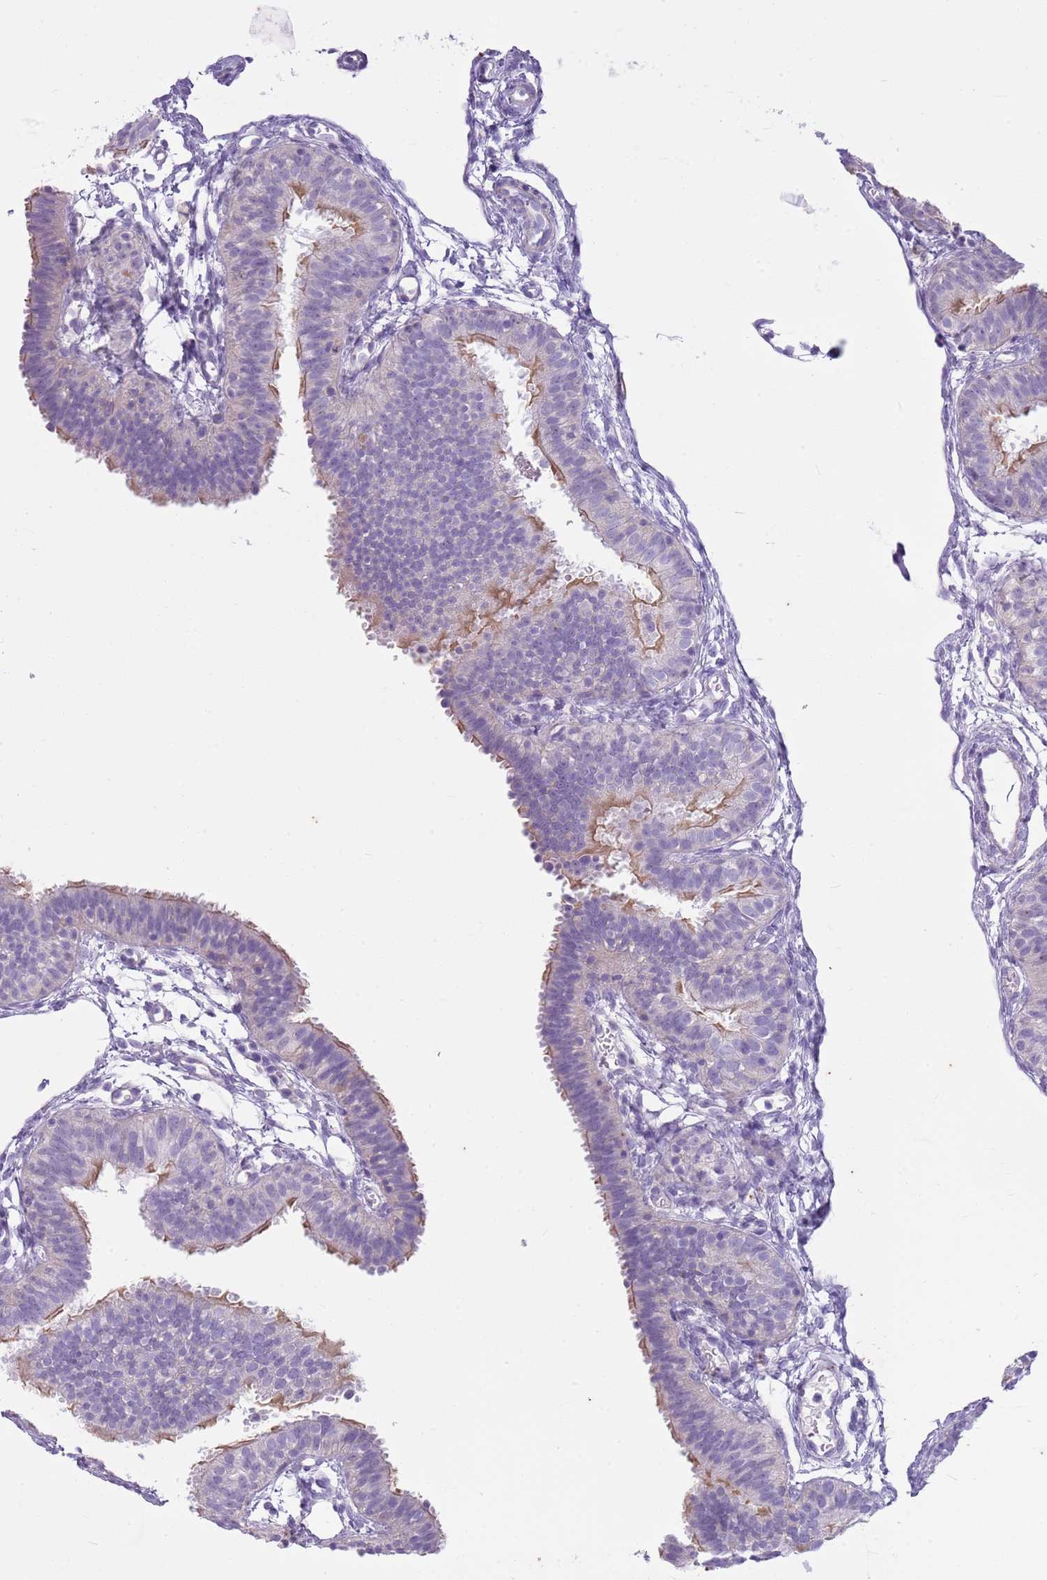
{"staining": {"intensity": "moderate", "quantity": "<25%", "location": "cytoplasmic/membranous"}, "tissue": "fallopian tube", "cell_type": "Glandular cells", "image_type": "normal", "snomed": [{"axis": "morphology", "description": "Normal tissue, NOS"}, {"axis": "topography", "description": "Fallopian tube"}], "caption": "Protein expression analysis of normal human fallopian tube reveals moderate cytoplasmic/membranous positivity in about <25% of glandular cells.", "gene": "CNPPD1", "patient": {"sex": "female", "age": 35}}